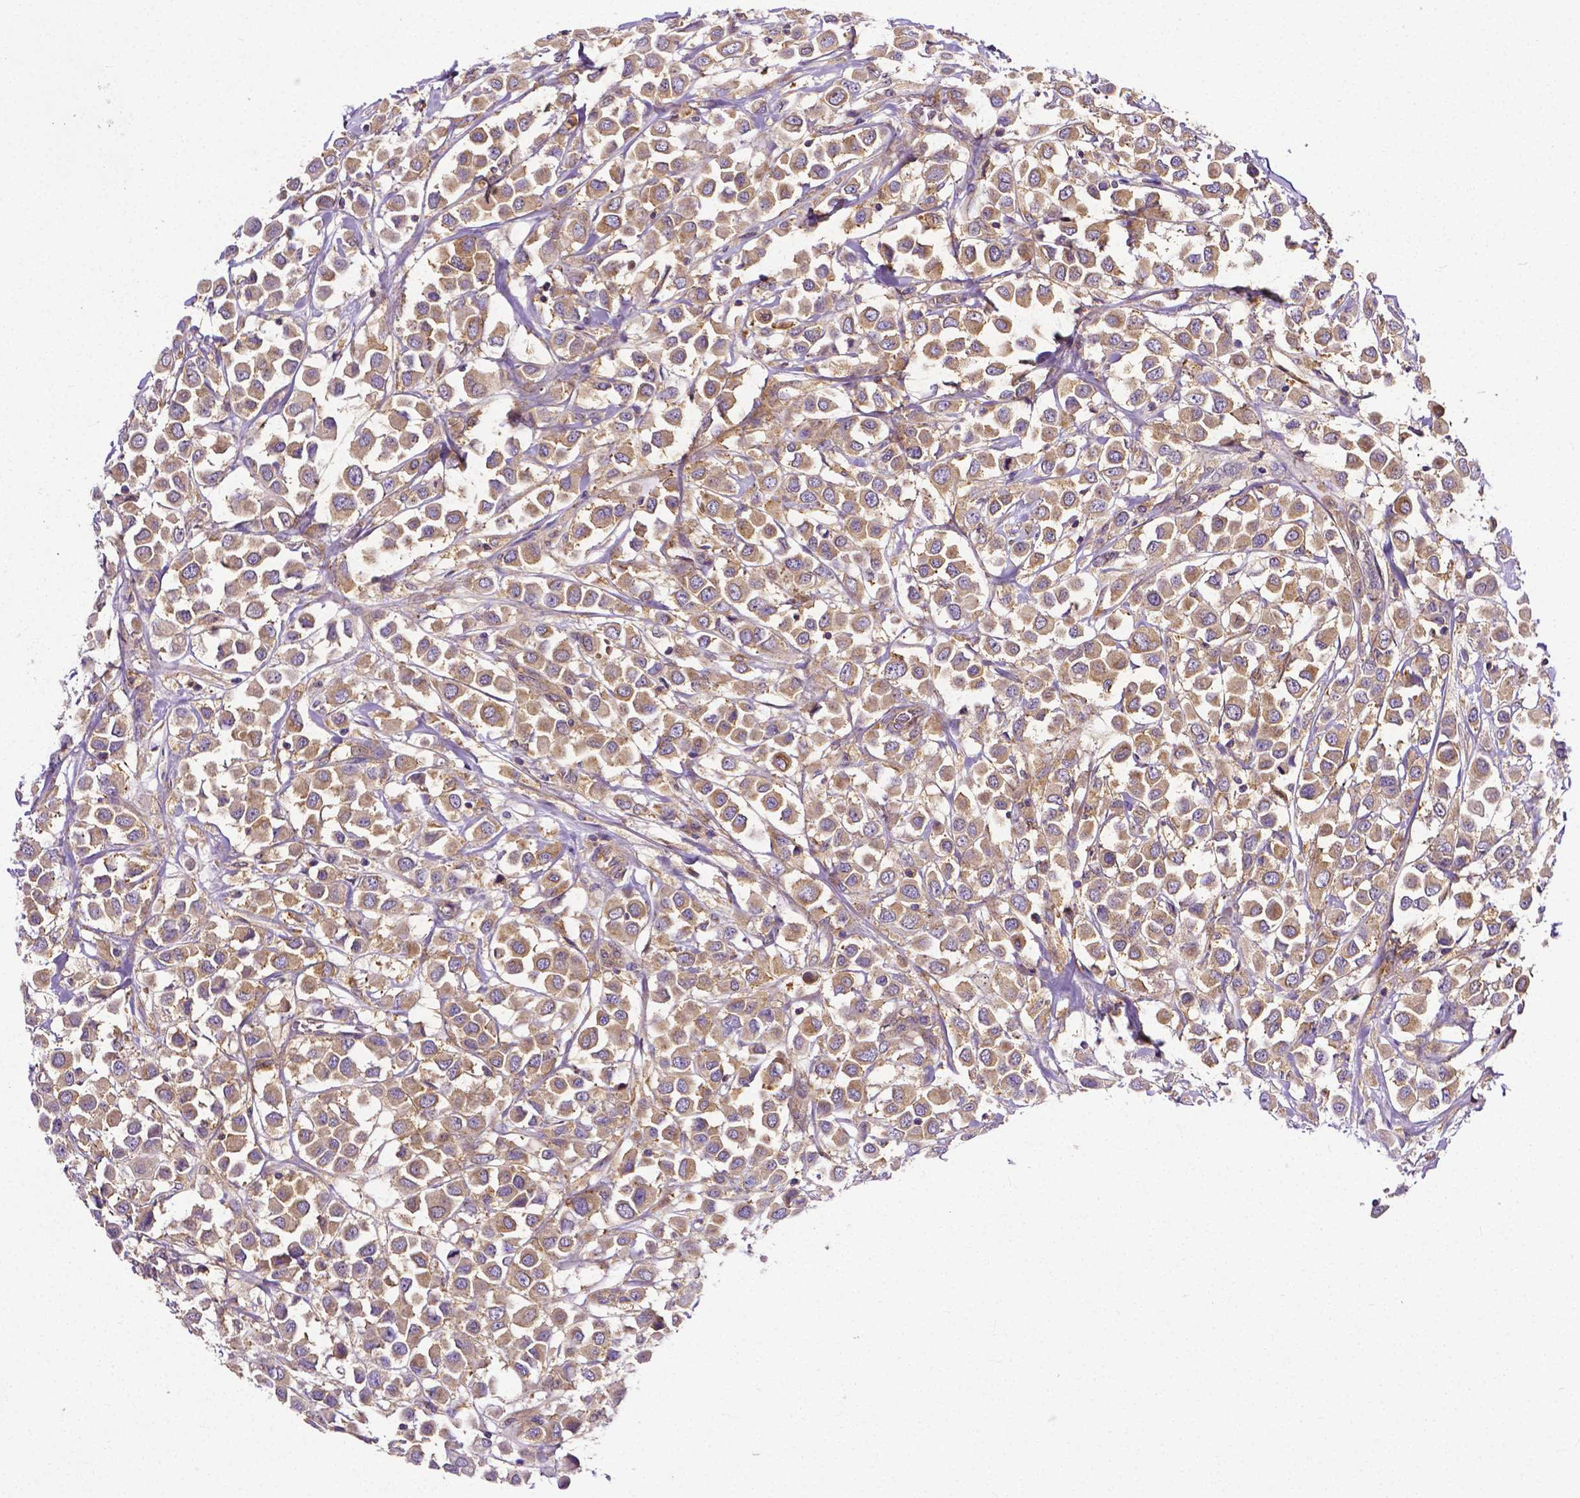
{"staining": {"intensity": "weak", "quantity": ">75%", "location": "cytoplasmic/membranous"}, "tissue": "breast cancer", "cell_type": "Tumor cells", "image_type": "cancer", "snomed": [{"axis": "morphology", "description": "Duct carcinoma"}, {"axis": "topography", "description": "Breast"}], "caption": "Immunohistochemistry (IHC) image of neoplastic tissue: breast invasive ductal carcinoma stained using immunohistochemistry (IHC) demonstrates low levels of weak protein expression localized specifically in the cytoplasmic/membranous of tumor cells, appearing as a cytoplasmic/membranous brown color.", "gene": "DICER1", "patient": {"sex": "female", "age": 61}}